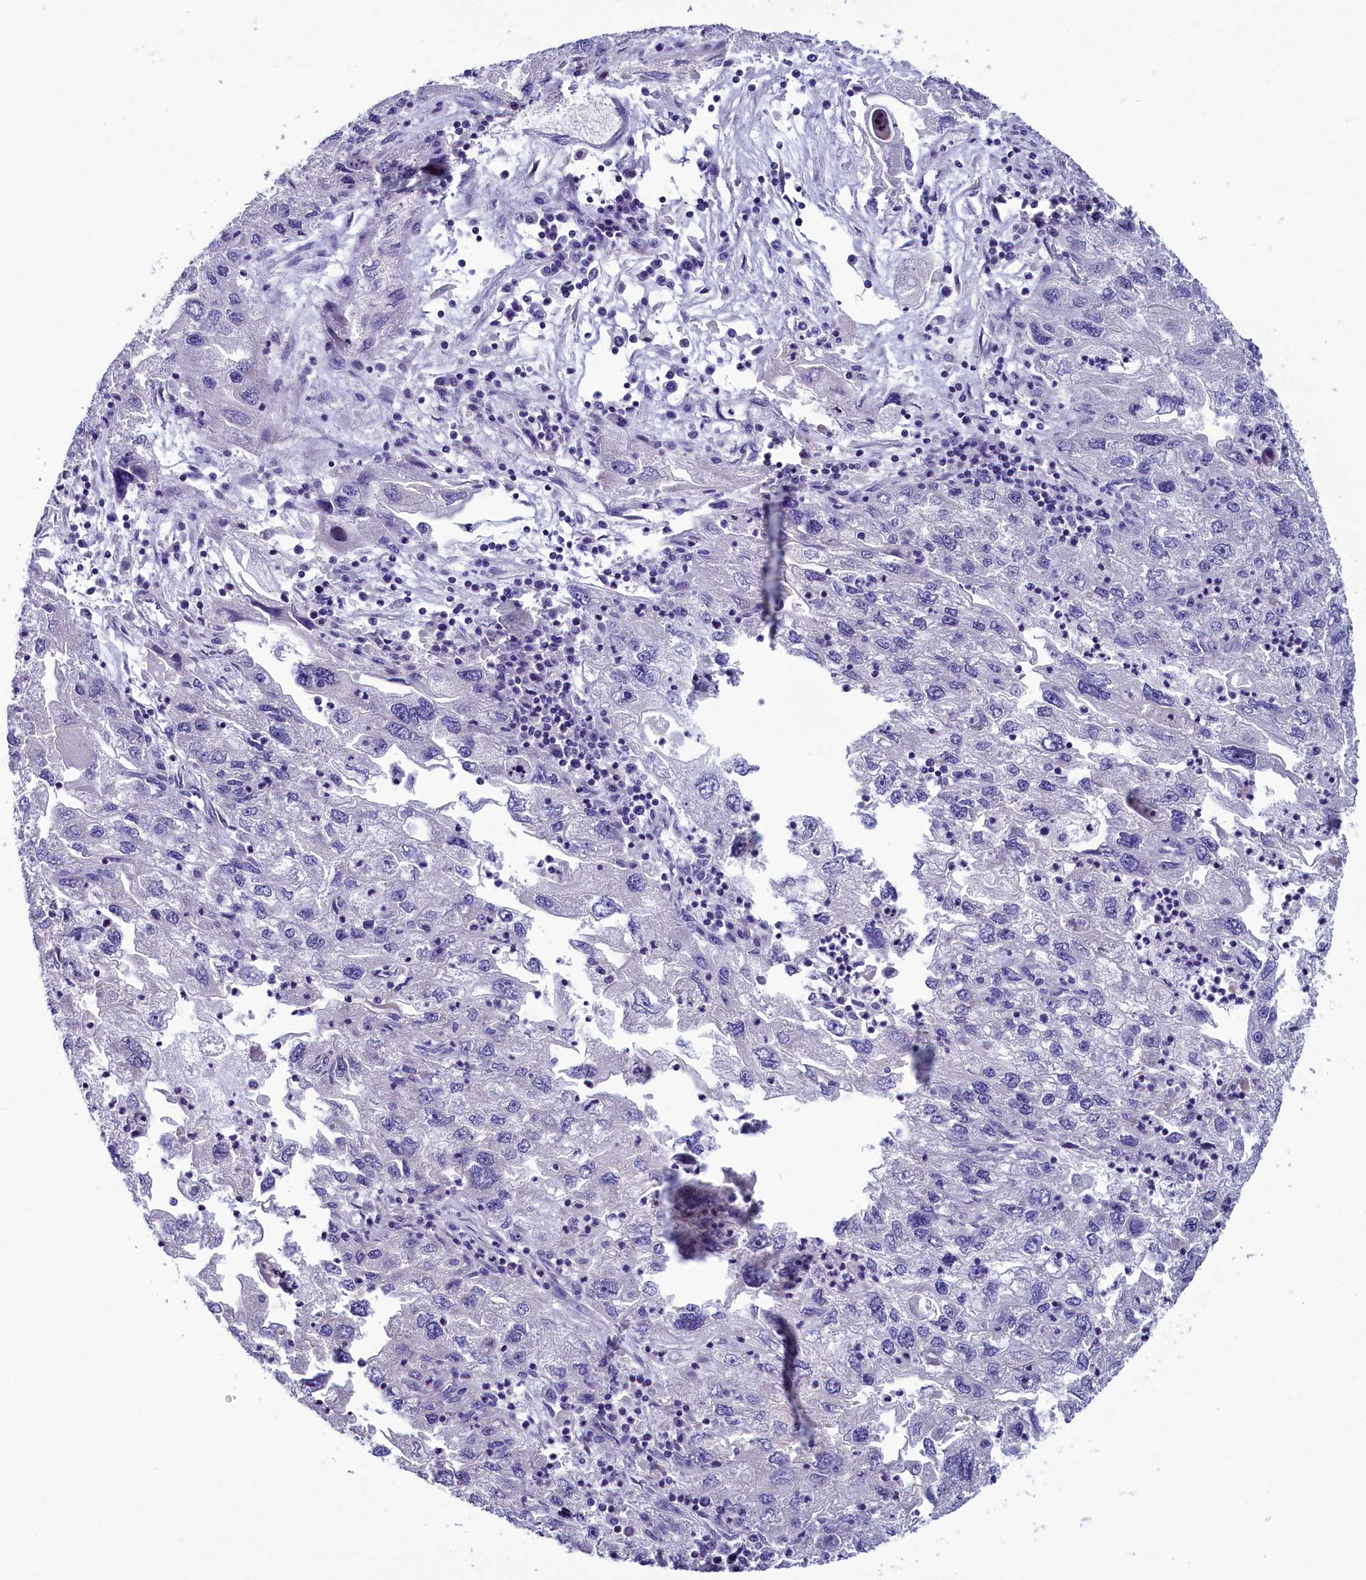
{"staining": {"intensity": "negative", "quantity": "none", "location": "none"}, "tissue": "endometrial cancer", "cell_type": "Tumor cells", "image_type": "cancer", "snomed": [{"axis": "morphology", "description": "Adenocarcinoma, NOS"}, {"axis": "topography", "description": "Endometrium"}], "caption": "Tumor cells show no significant staining in endometrial cancer (adenocarcinoma). Nuclei are stained in blue.", "gene": "KRBOX5", "patient": {"sex": "female", "age": 49}}